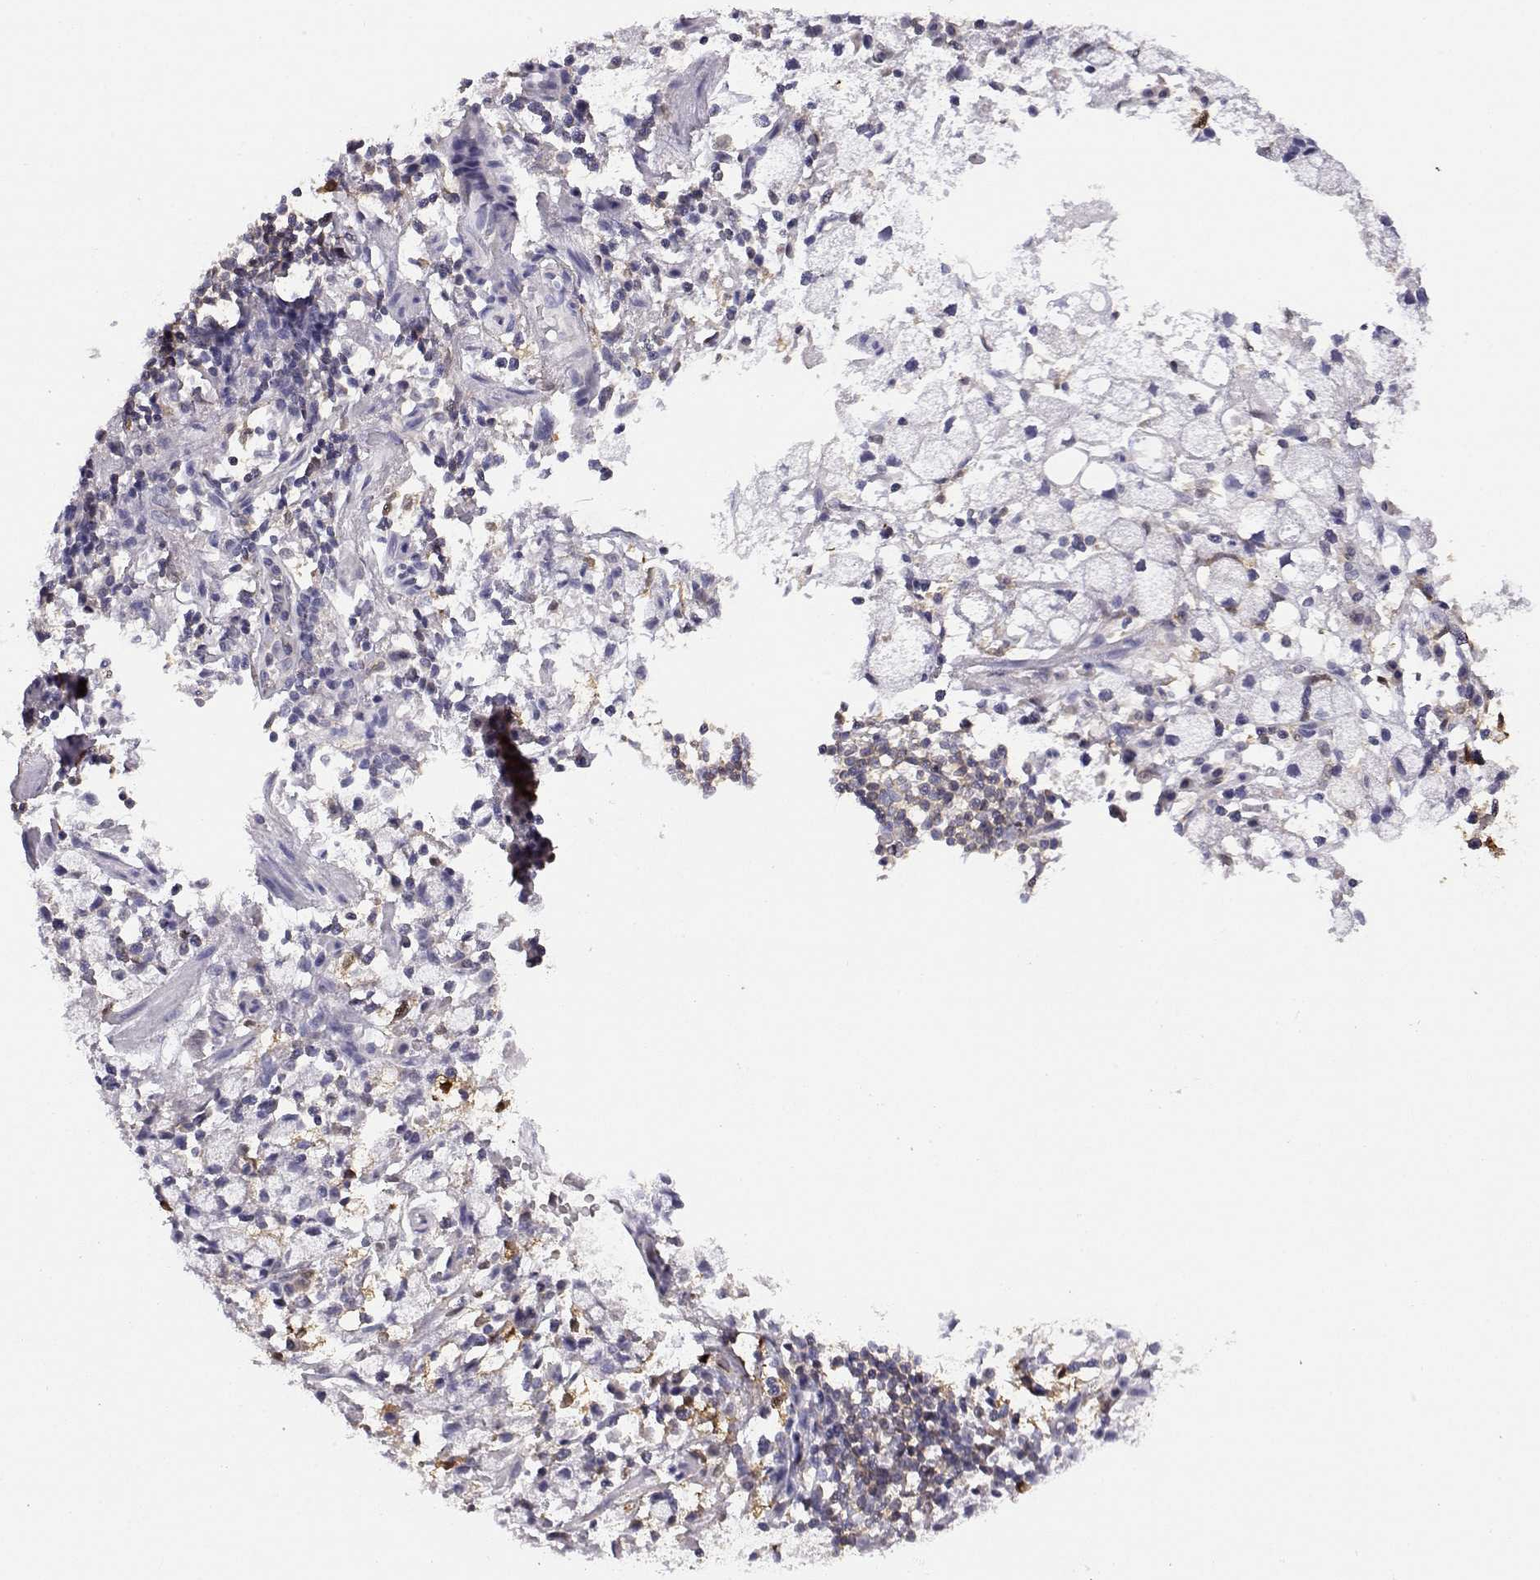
{"staining": {"intensity": "negative", "quantity": "none", "location": "none"}, "tissue": "stomach cancer", "cell_type": "Tumor cells", "image_type": "cancer", "snomed": [{"axis": "morphology", "description": "Adenocarcinoma, NOS"}, {"axis": "topography", "description": "Stomach"}], "caption": "Immunohistochemical staining of human adenocarcinoma (stomach) reveals no significant staining in tumor cells. The staining was performed using DAB (3,3'-diaminobenzidine) to visualize the protein expression in brown, while the nuclei were stained in blue with hematoxylin (Magnification: 20x).", "gene": "AKR1B1", "patient": {"sex": "male", "age": 58}}